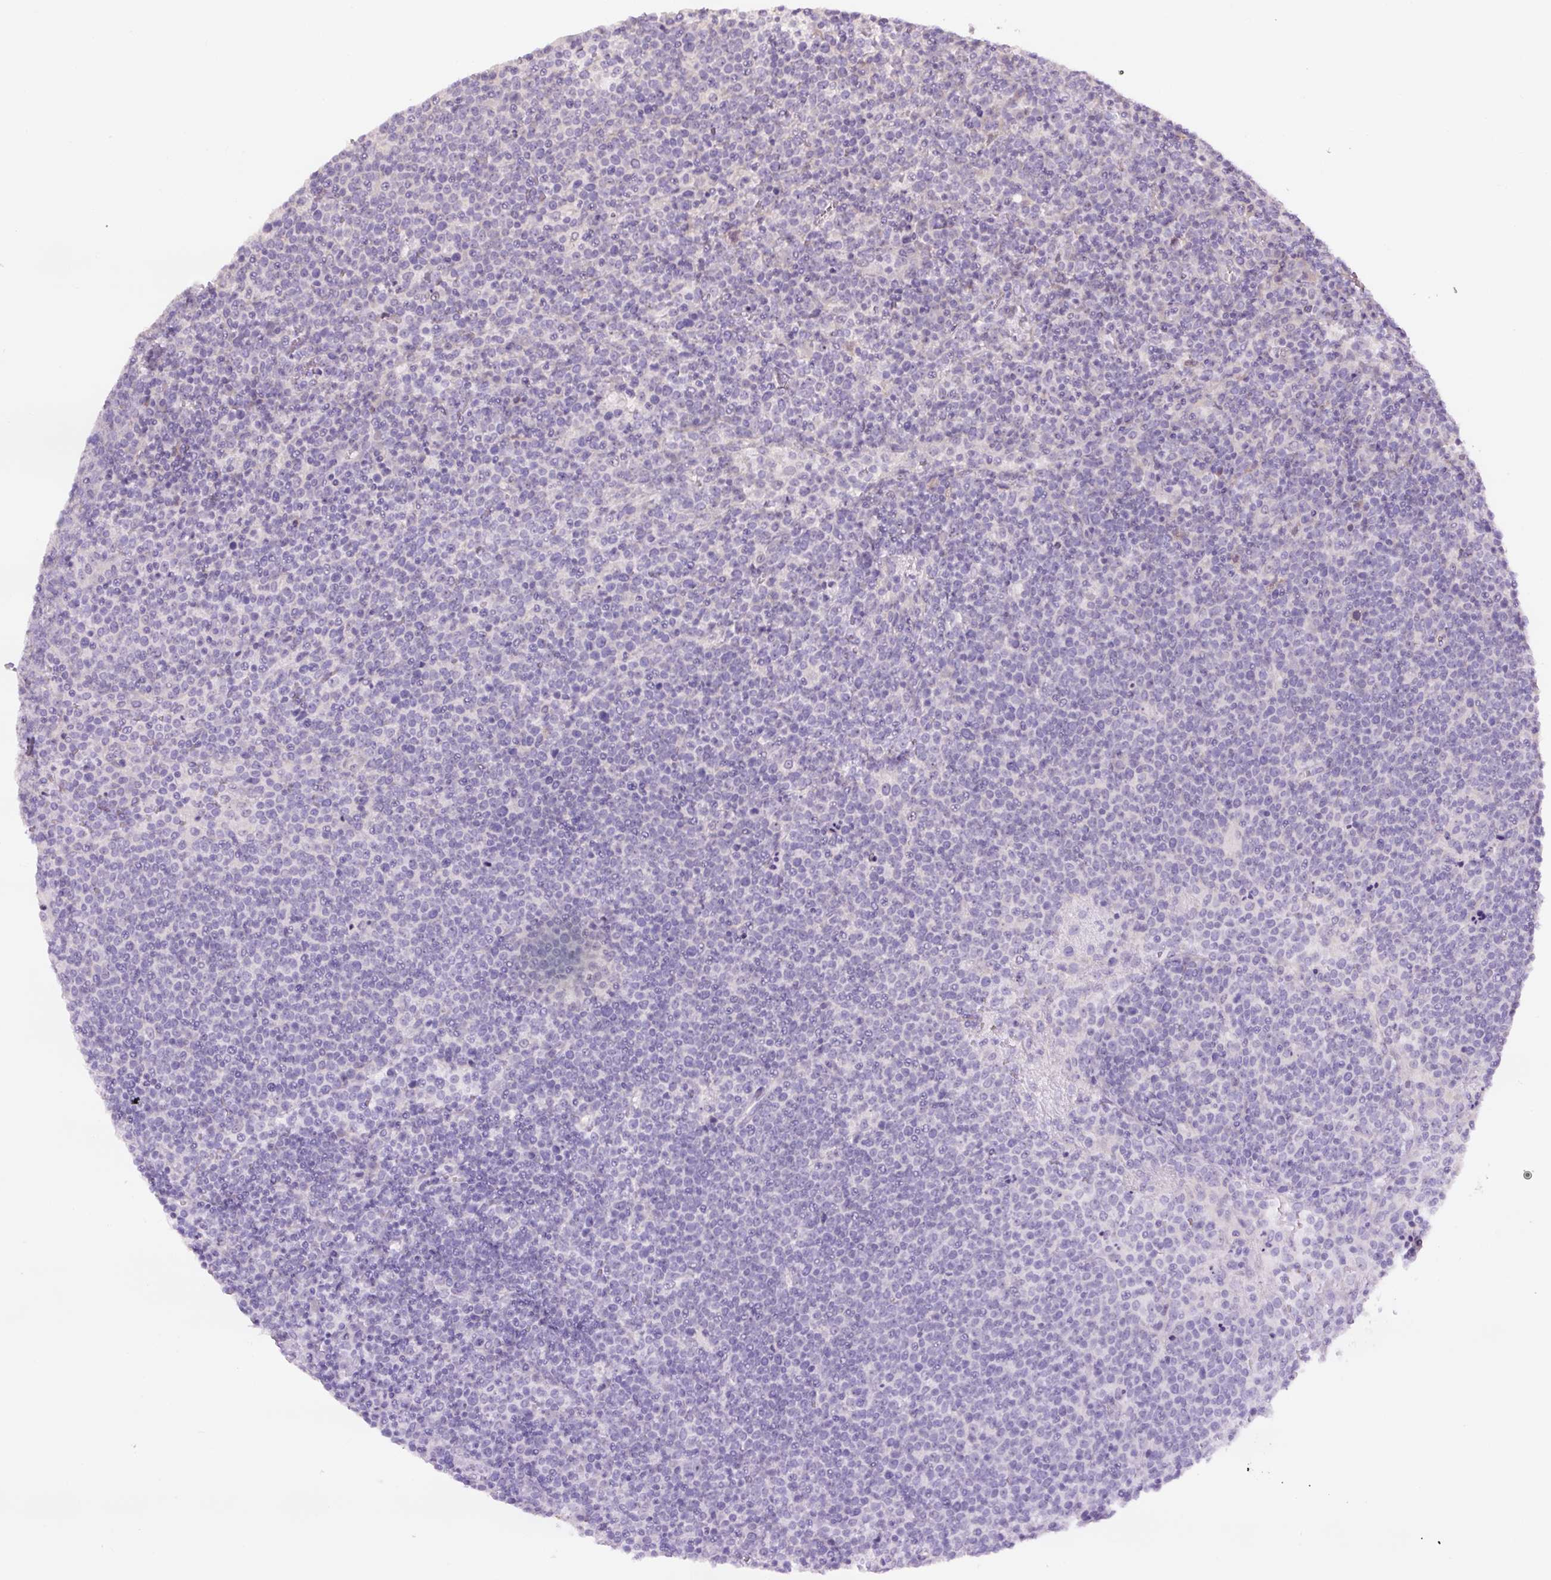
{"staining": {"intensity": "negative", "quantity": "none", "location": "none"}, "tissue": "lymphoma", "cell_type": "Tumor cells", "image_type": "cancer", "snomed": [{"axis": "morphology", "description": "Malignant lymphoma, non-Hodgkin's type, High grade"}, {"axis": "topography", "description": "Lymph node"}], "caption": "Protein analysis of lymphoma demonstrates no significant staining in tumor cells. (DAB immunohistochemistry with hematoxylin counter stain).", "gene": "TMEM151B", "patient": {"sex": "male", "age": 61}}